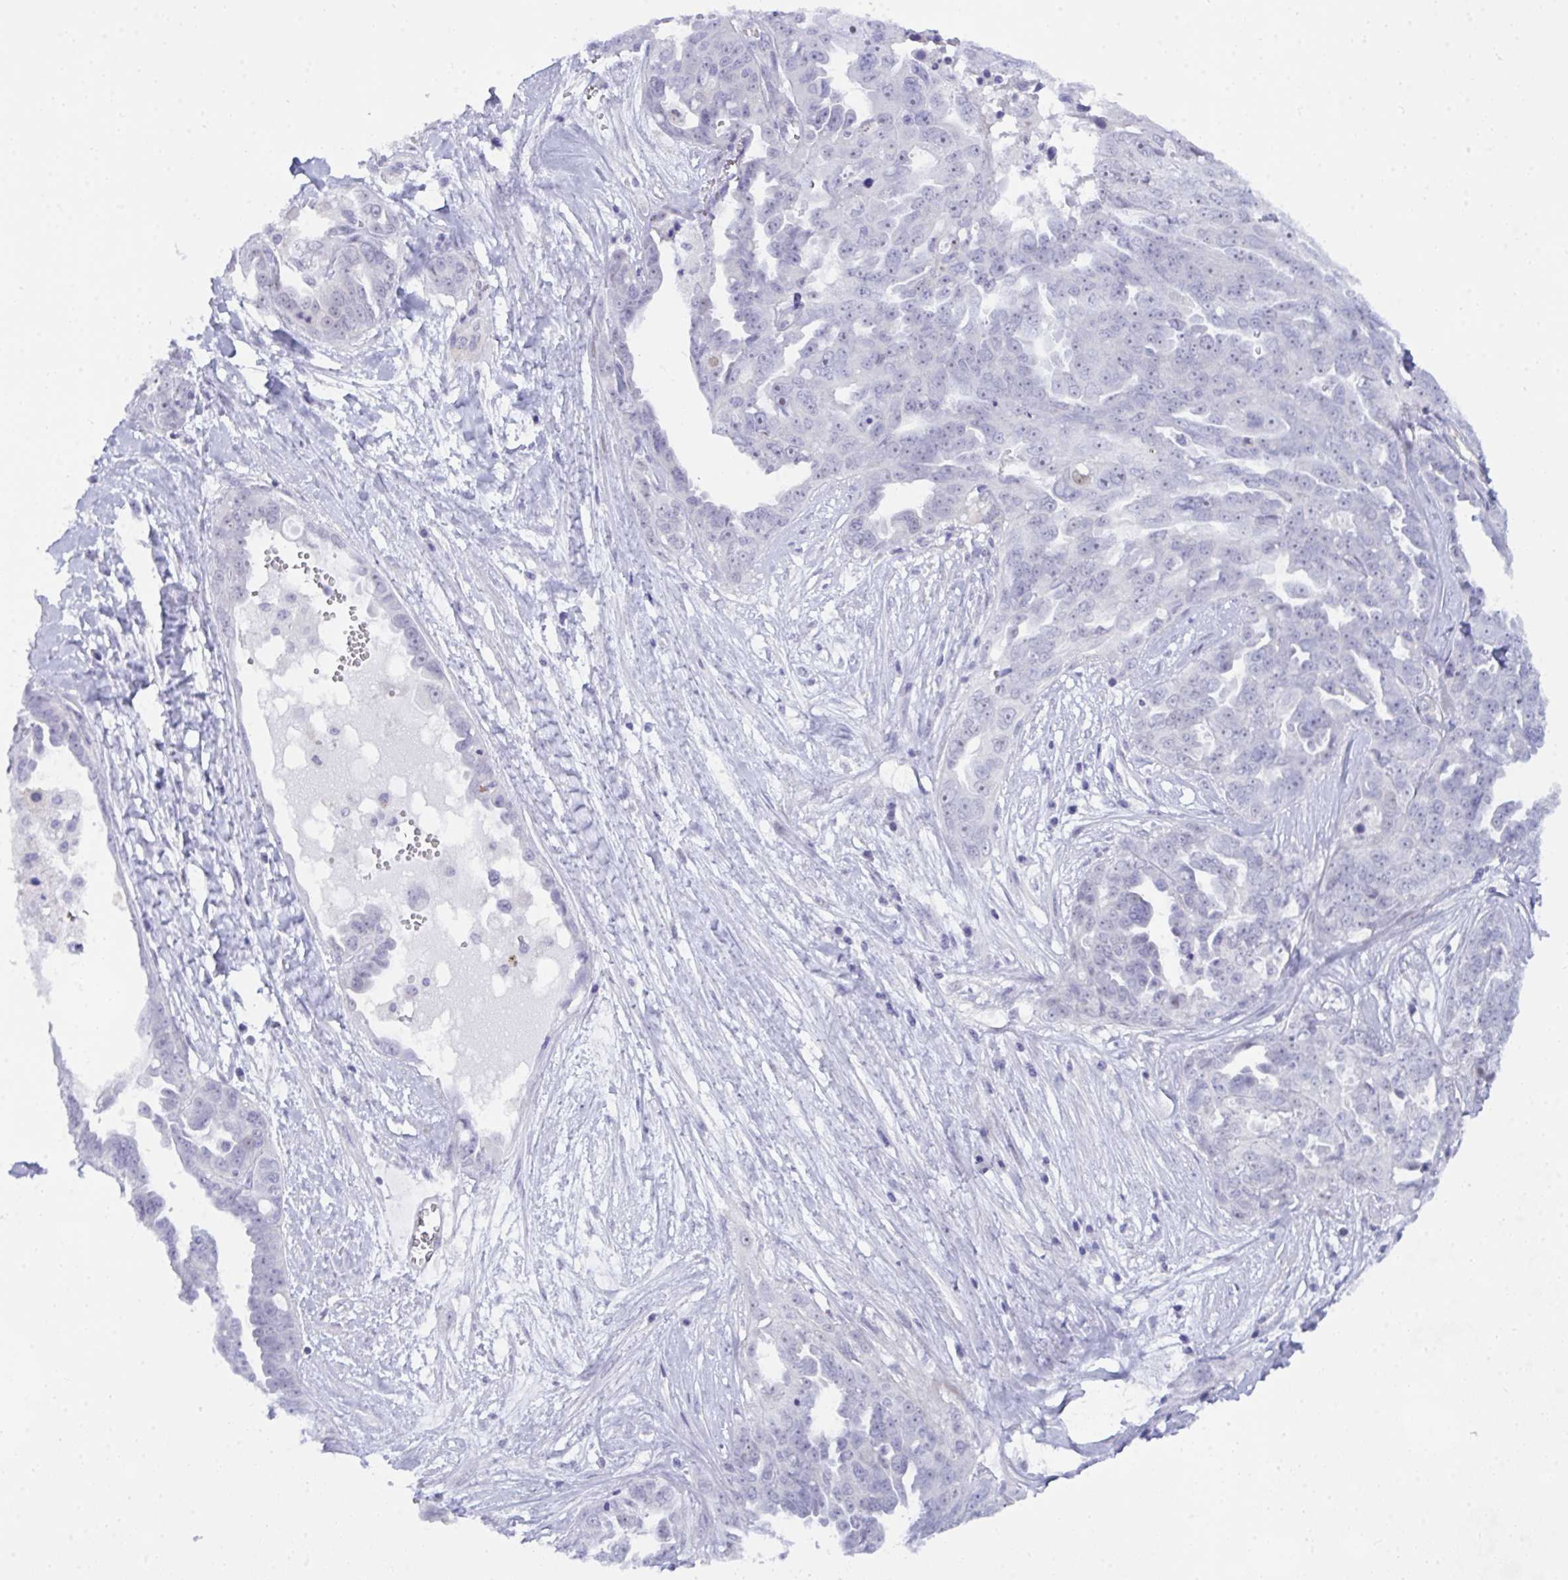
{"staining": {"intensity": "negative", "quantity": "none", "location": "none"}, "tissue": "endometrial cancer", "cell_type": "Tumor cells", "image_type": "cancer", "snomed": [{"axis": "morphology", "description": "Adenocarcinoma, NOS"}, {"axis": "topography", "description": "Endometrium"}], "caption": "This is an immunohistochemistry (IHC) image of endometrial cancer (adenocarcinoma). There is no positivity in tumor cells.", "gene": "NFXL1", "patient": {"sex": "female", "age": 65}}